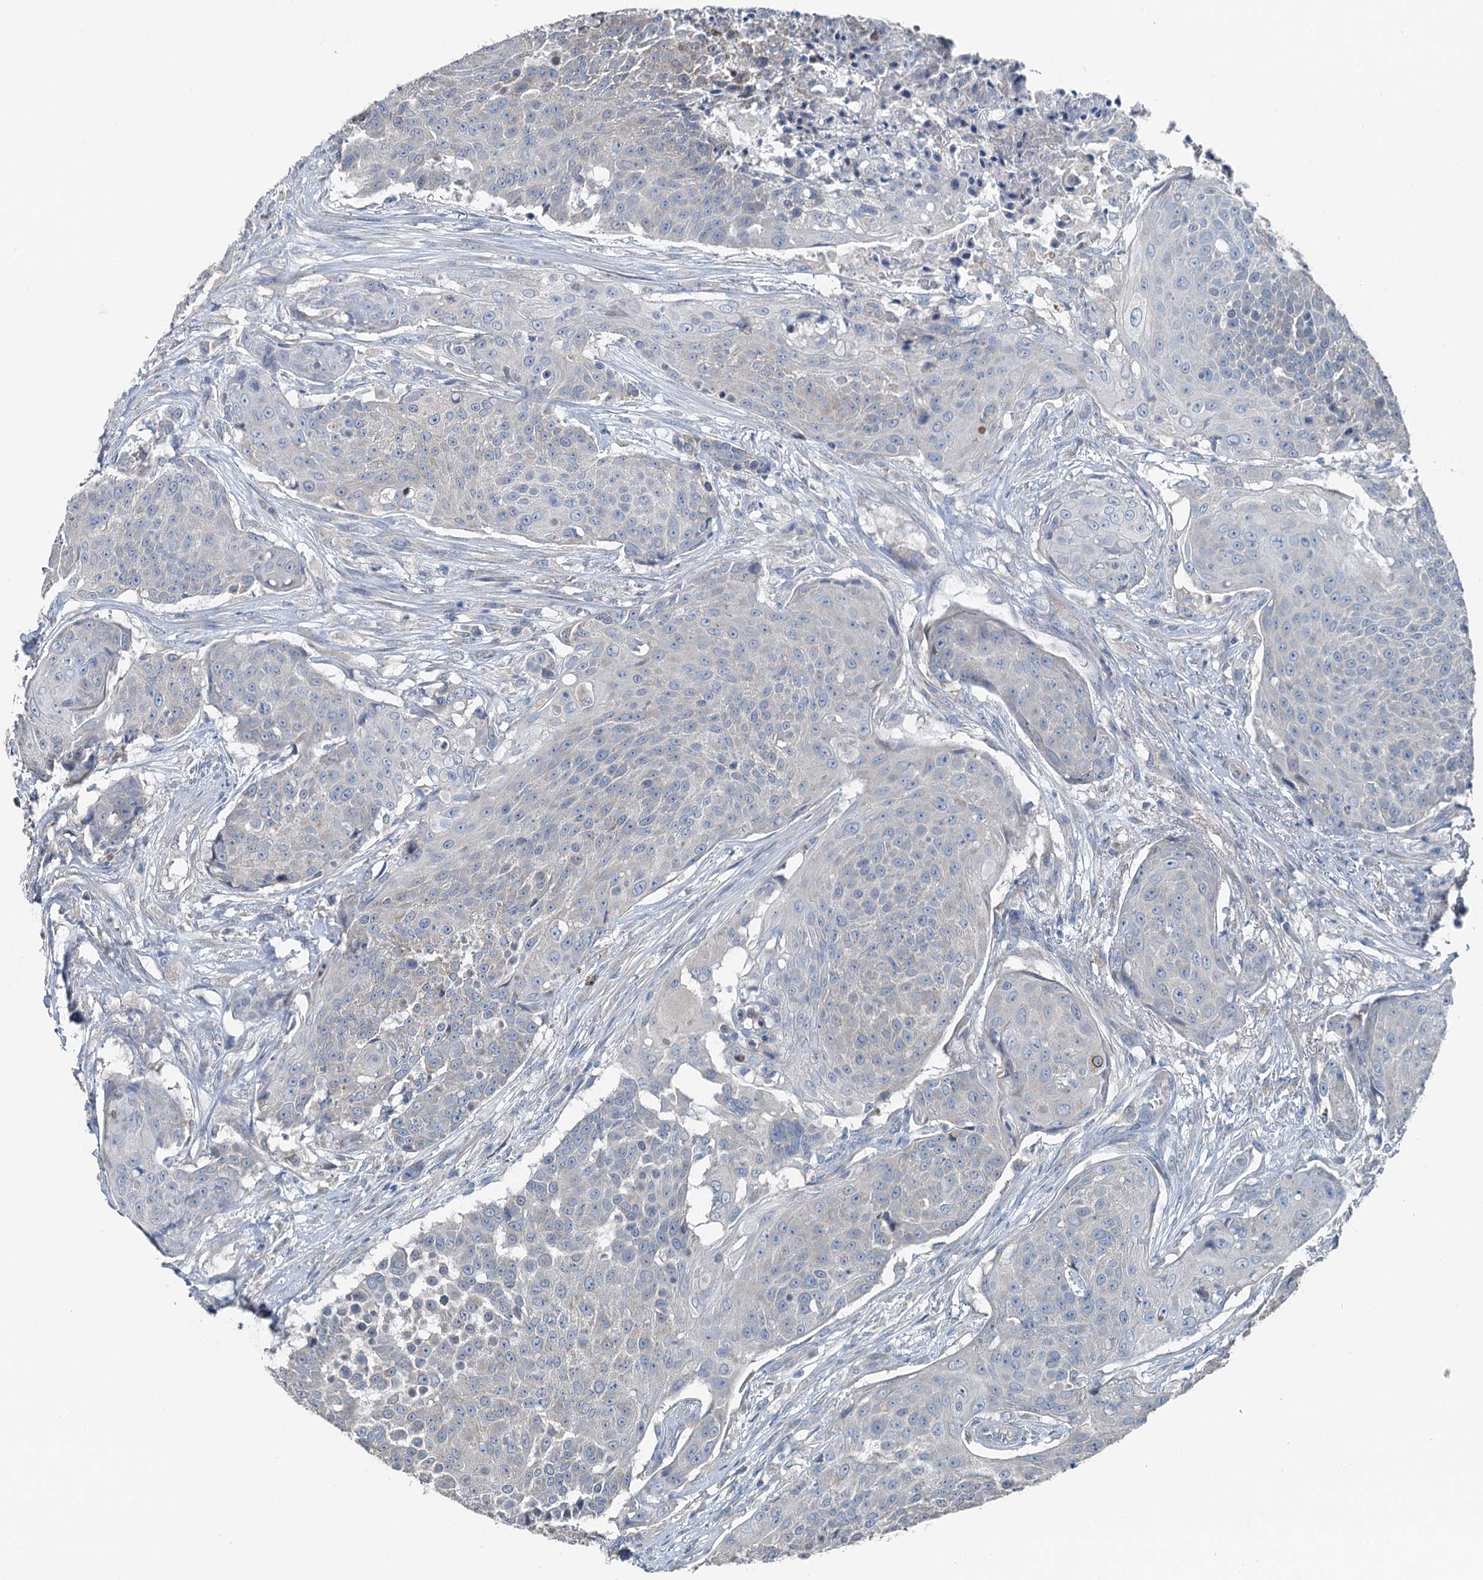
{"staining": {"intensity": "negative", "quantity": "none", "location": "none"}, "tissue": "urothelial cancer", "cell_type": "Tumor cells", "image_type": "cancer", "snomed": [{"axis": "morphology", "description": "Urothelial carcinoma, High grade"}, {"axis": "topography", "description": "Urinary bladder"}], "caption": "Immunohistochemistry histopathology image of urothelial carcinoma (high-grade) stained for a protein (brown), which exhibits no positivity in tumor cells.", "gene": "C6orf120", "patient": {"sex": "female", "age": 63}}